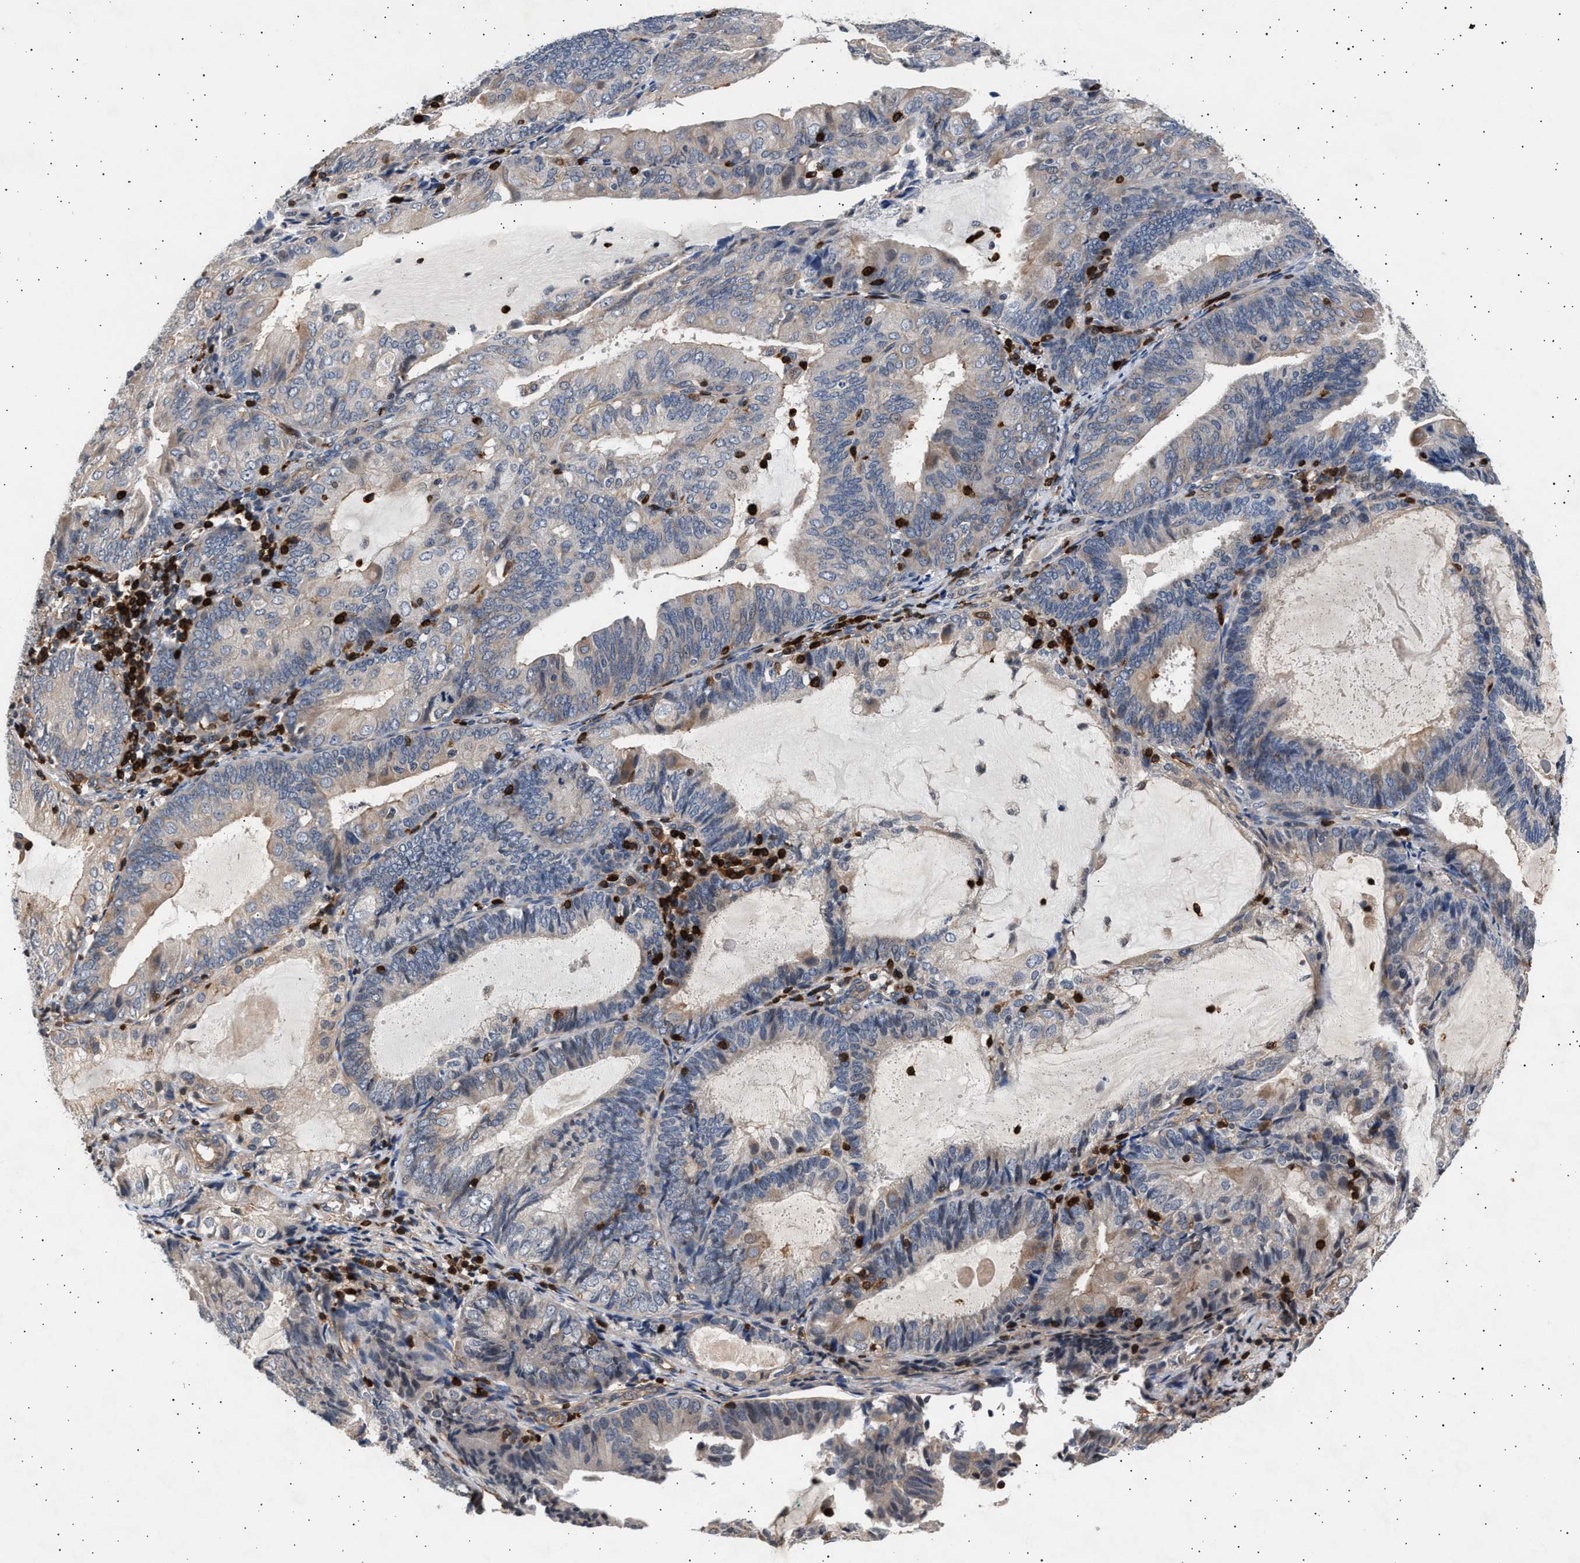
{"staining": {"intensity": "weak", "quantity": "<25%", "location": "cytoplasmic/membranous"}, "tissue": "endometrial cancer", "cell_type": "Tumor cells", "image_type": "cancer", "snomed": [{"axis": "morphology", "description": "Adenocarcinoma, NOS"}, {"axis": "topography", "description": "Endometrium"}], "caption": "Tumor cells are negative for protein expression in human endometrial cancer (adenocarcinoma).", "gene": "GRAP2", "patient": {"sex": "female", "age": 81}}